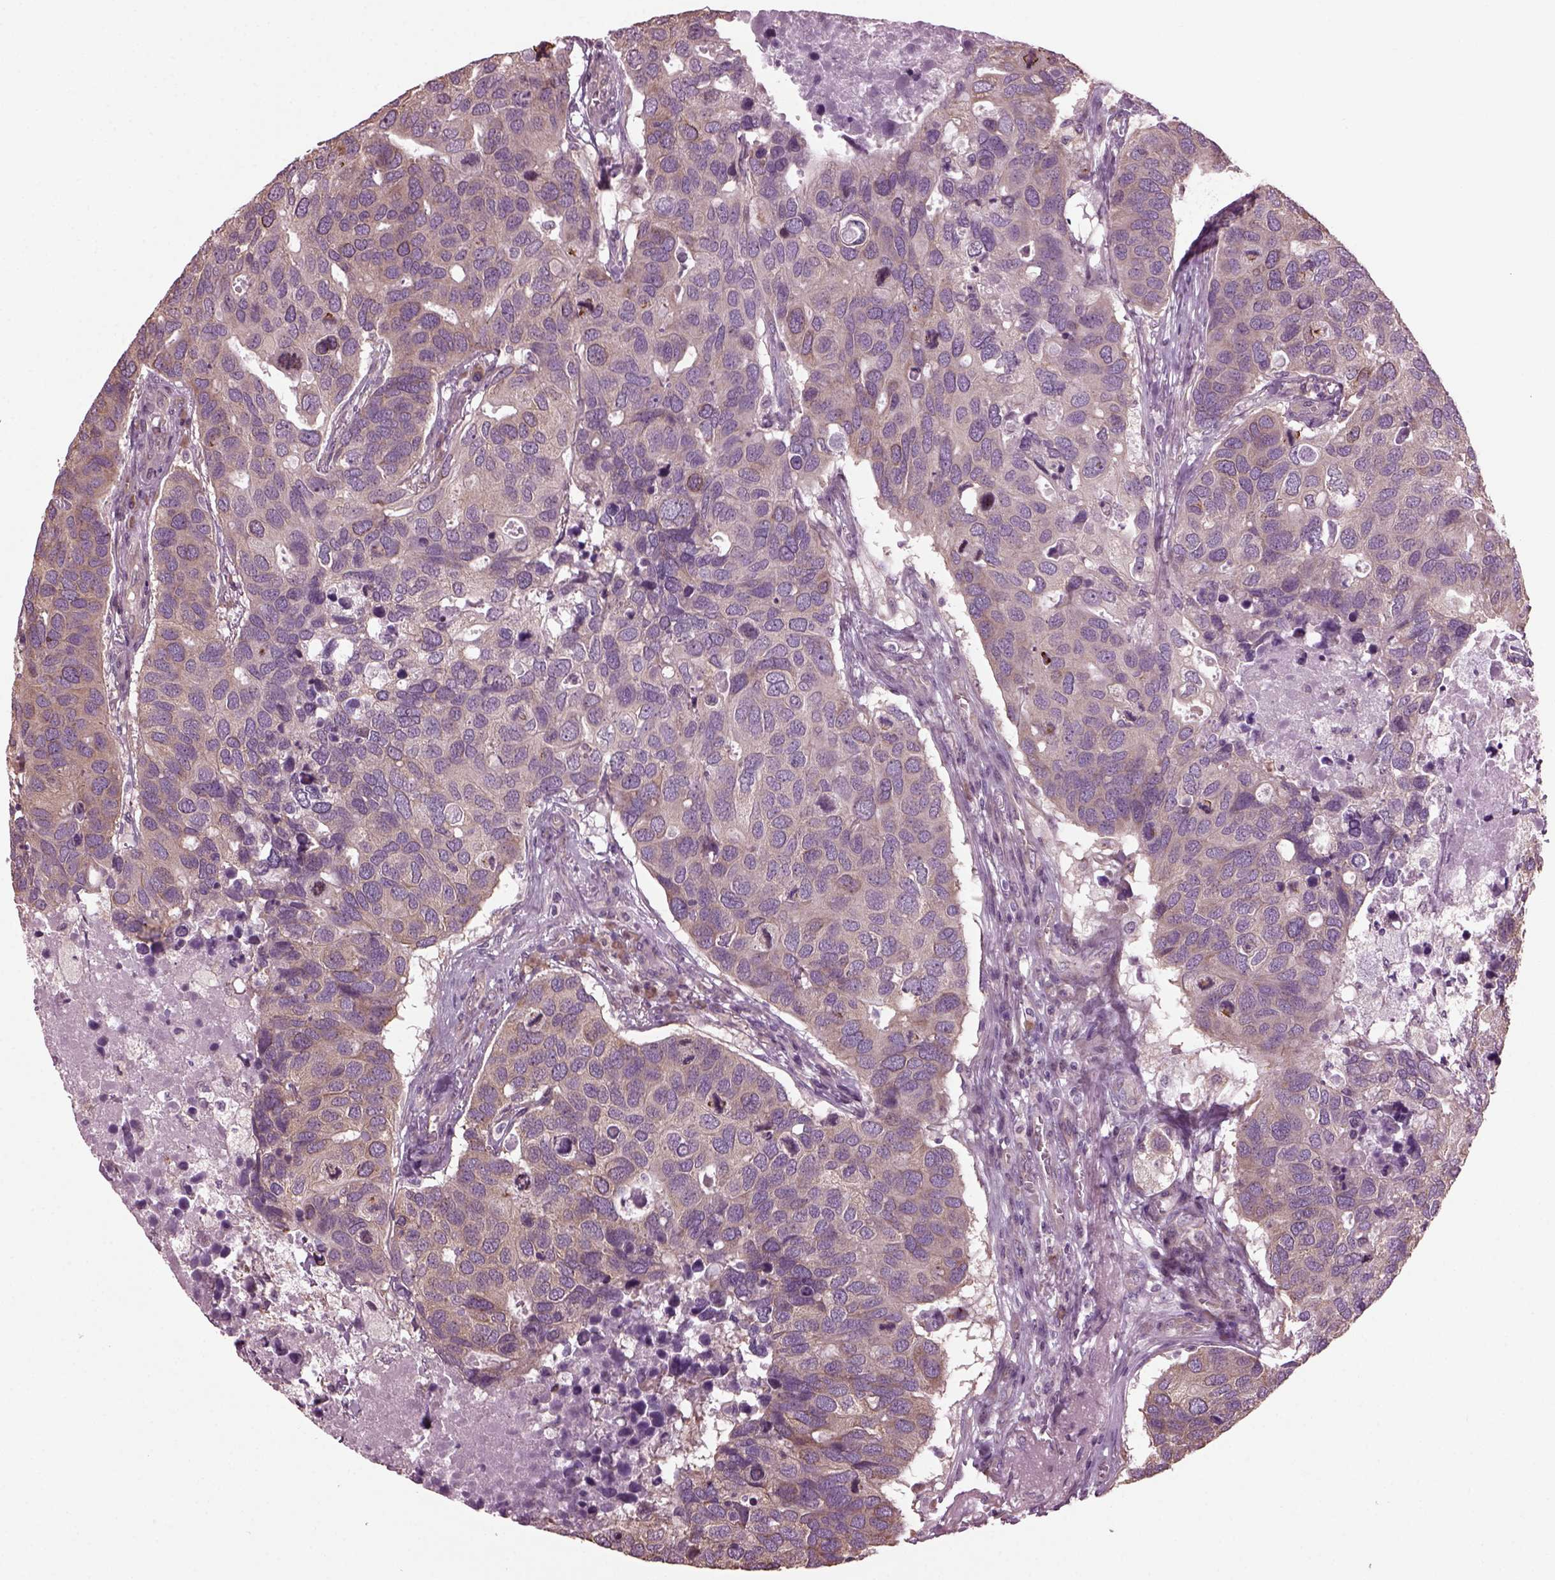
{"staining": {"intensity": "weak", "quantity": "25%-75%", "location": "cytoplasmic/membranous"}, "tissue": "breast cancer", "cell_type": "Tumor cells", "image_type": "cancer", "snomed": [{"axis": "morphology", "description": "Duct carcinoma"}, {"axis": "topography", "description": "Breast"}], "caption": "About 25%-75% of tumor cells in breast cancer reveal weak cytoplasmic/membranous protein staining as visualized by brown immunohistochemical staining.", "gene": "CABP5", "patient": {"sex": "female", "age": 83}}